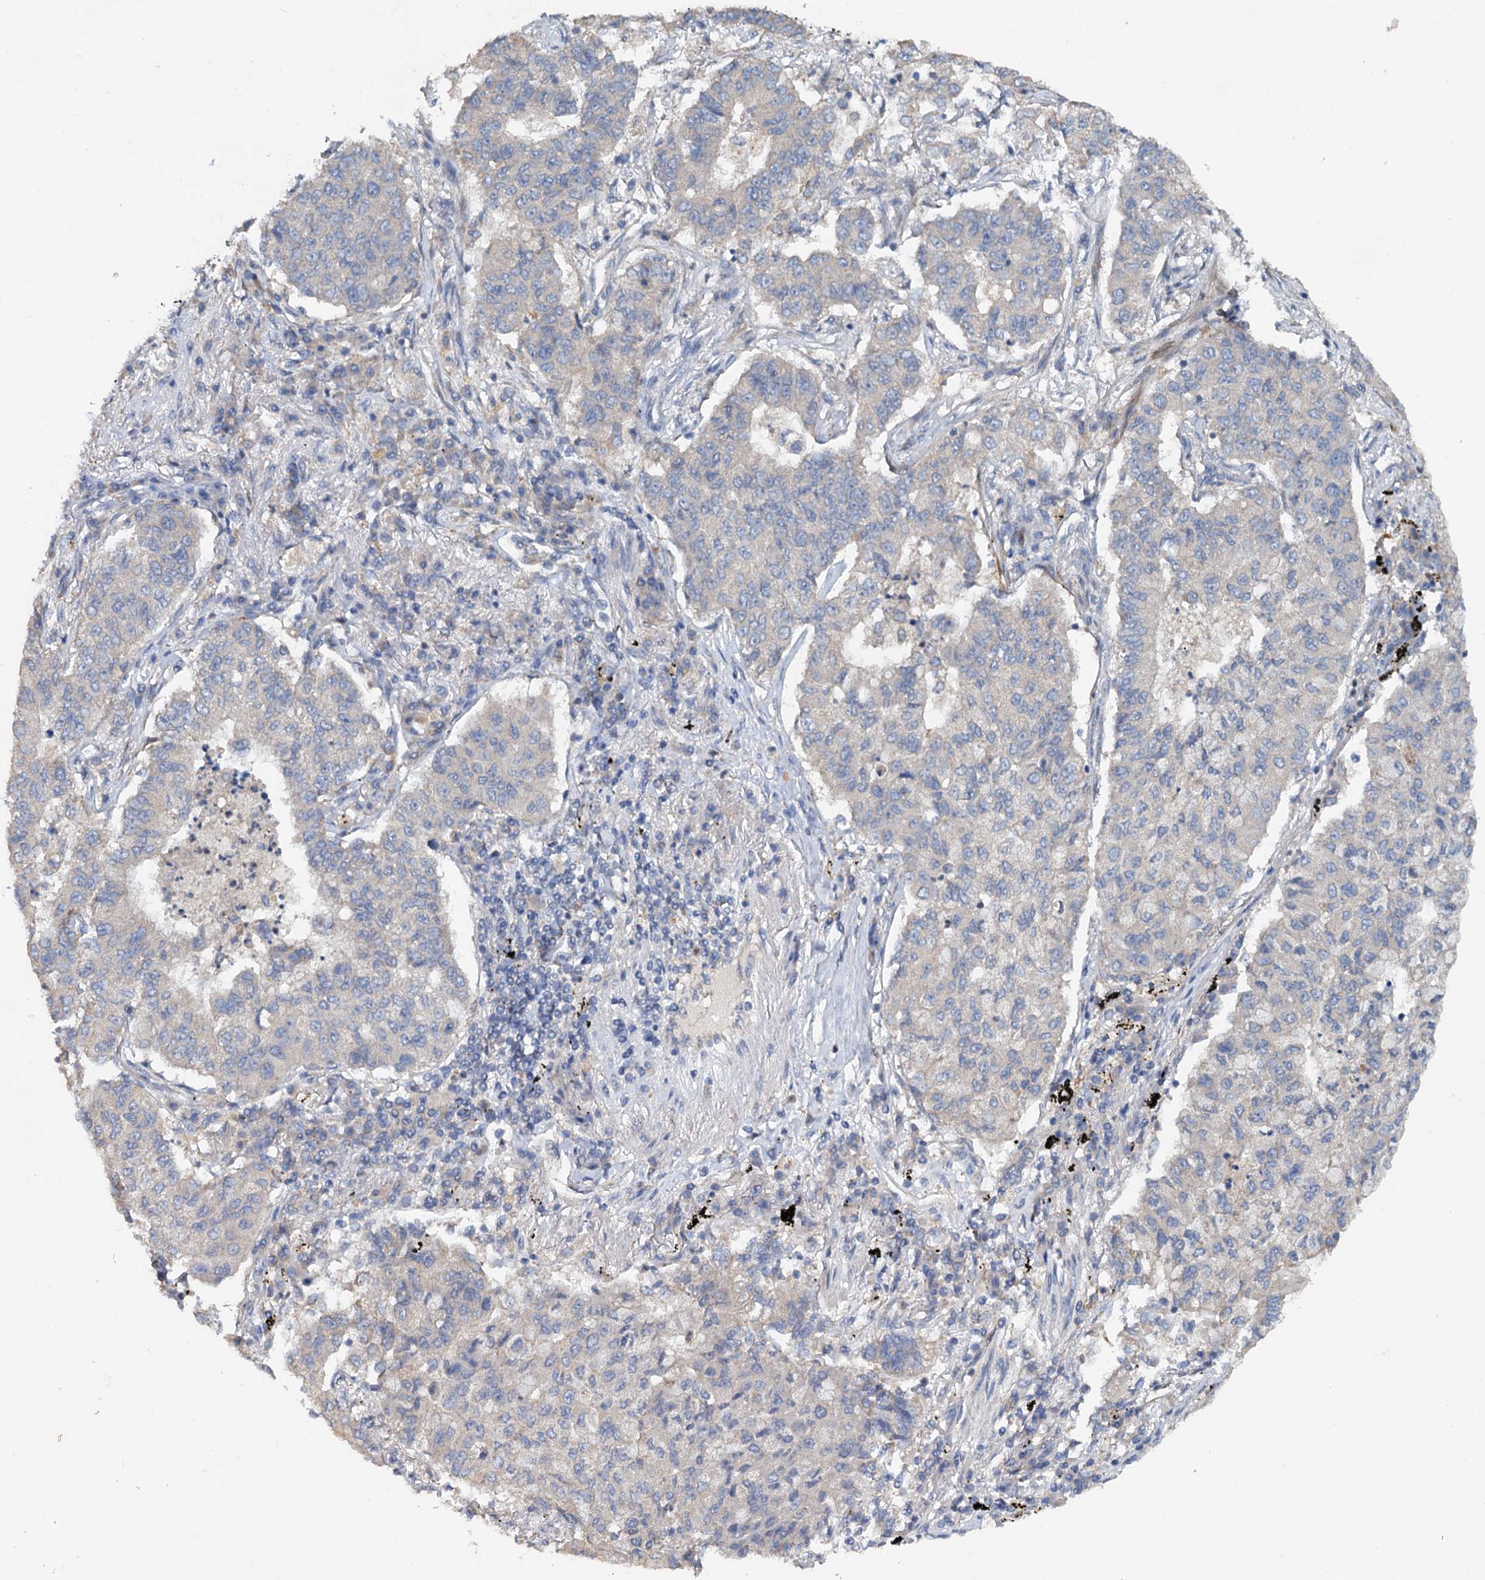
{"staining": {"intensity": "negative", "quantity": "none", "location": "none"}, "tissue": "lung cancer", "cell_type": "Tumor cells", "image_type": "cancer", "snomed": [{"axis": "morphology", "description": "Squamous cell carcinoma, NOS"}, {"axis": "topography", "description": "Lung"}], "caption": "Tumor cells are negative for brown protein staining in lung cancer.", "gene": "ETFBKMT", "patient": {"sex": "male", "age": 74}}